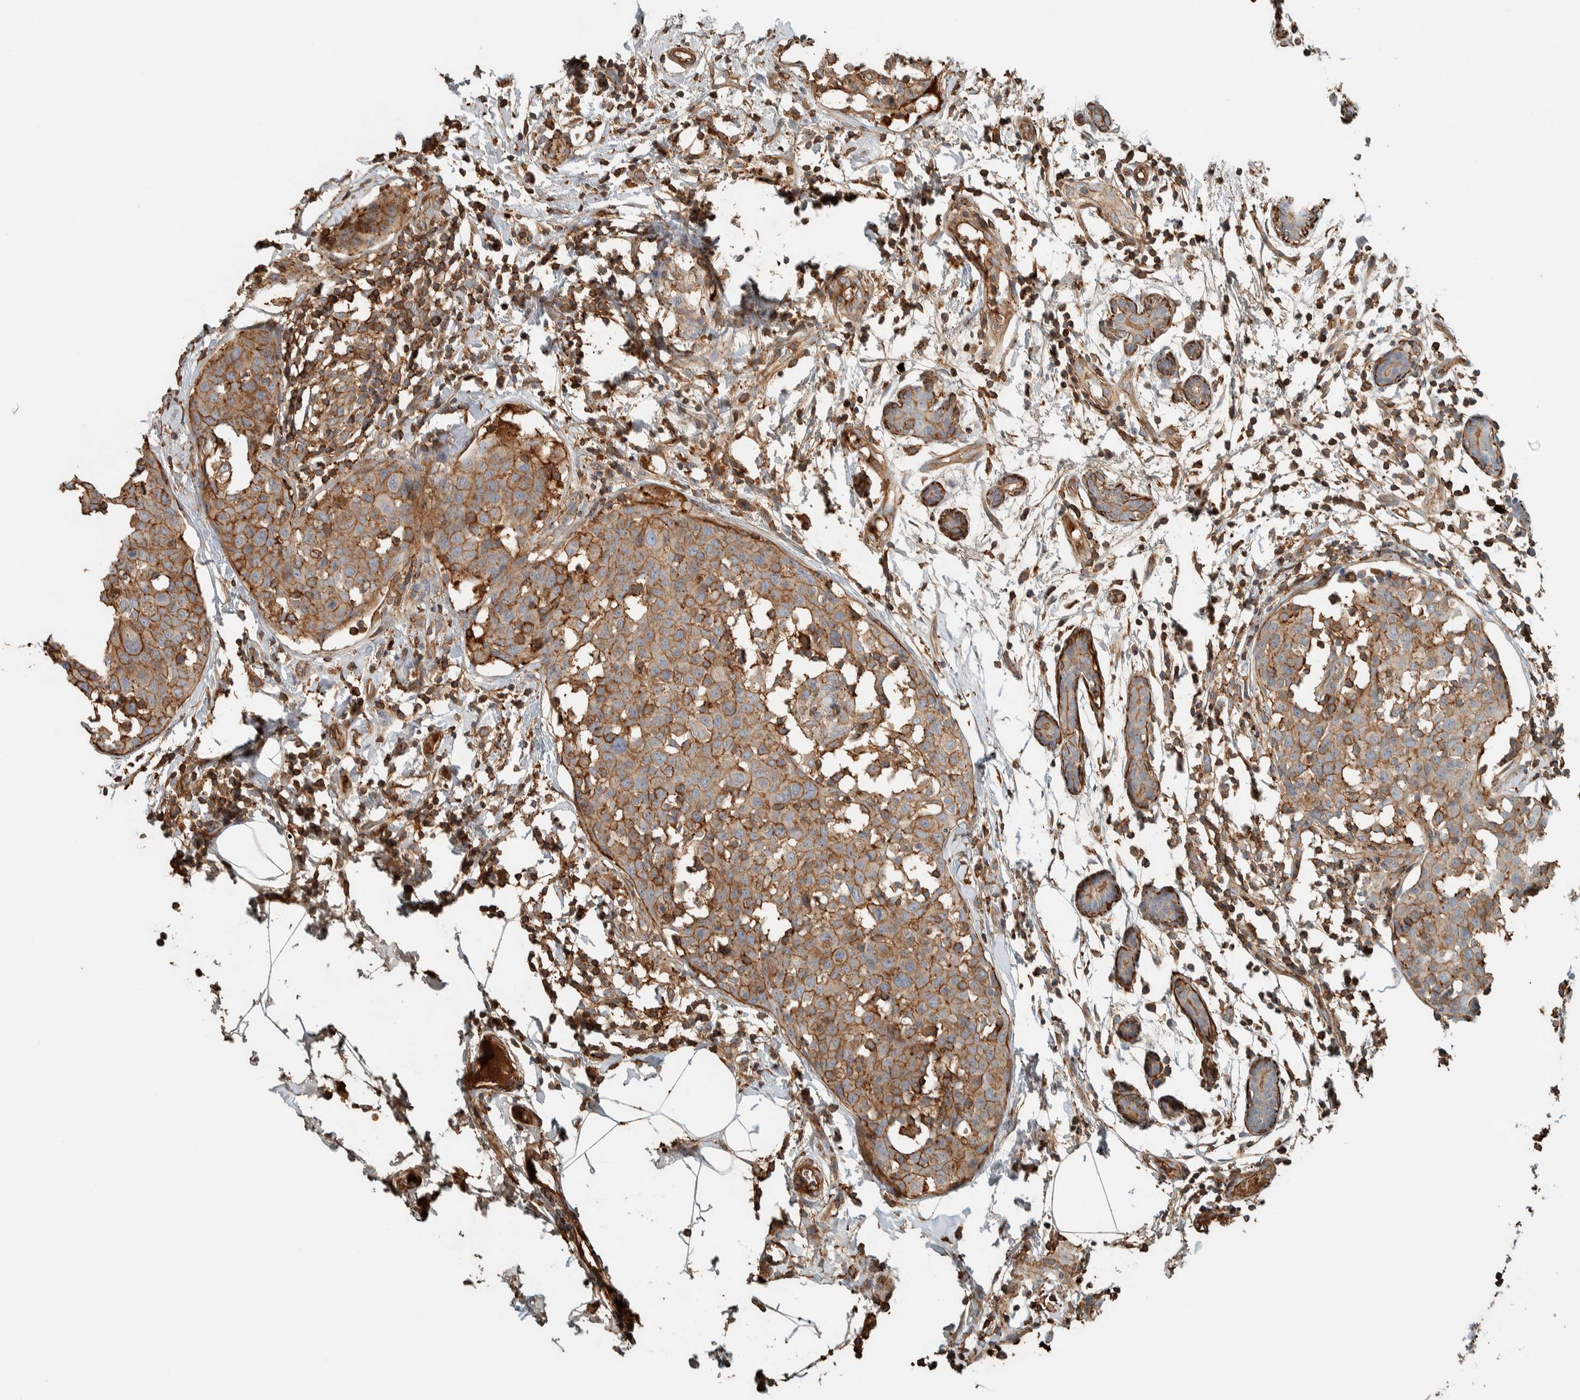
{"staining": {"intensity": "moderate", "quantity": ">75%", "location": "cytoplasmic/membranous"}, "tissue": "breast cancer", "cell_type": "Tumor cells", "image_type": "cancer", "snomed": [{"axis": "morphology", "description": "Normal tissue, NOS"}, {"axis": "morphology", "description": "Duct carcinoma"}, {"axis": "topography", "description": "Breast"}], "caption": "Breast cancer (intraductal carcinoma) tissue exhibits moderate cytoplasmic/membranous staining in about >75% of tumor cells, visualized by immunohistochemistry. The protein is shown in brown color, while the nuclei are stained blue.", "gene": "CTBP2", "patient": {"sex": "female", "age": 37}}